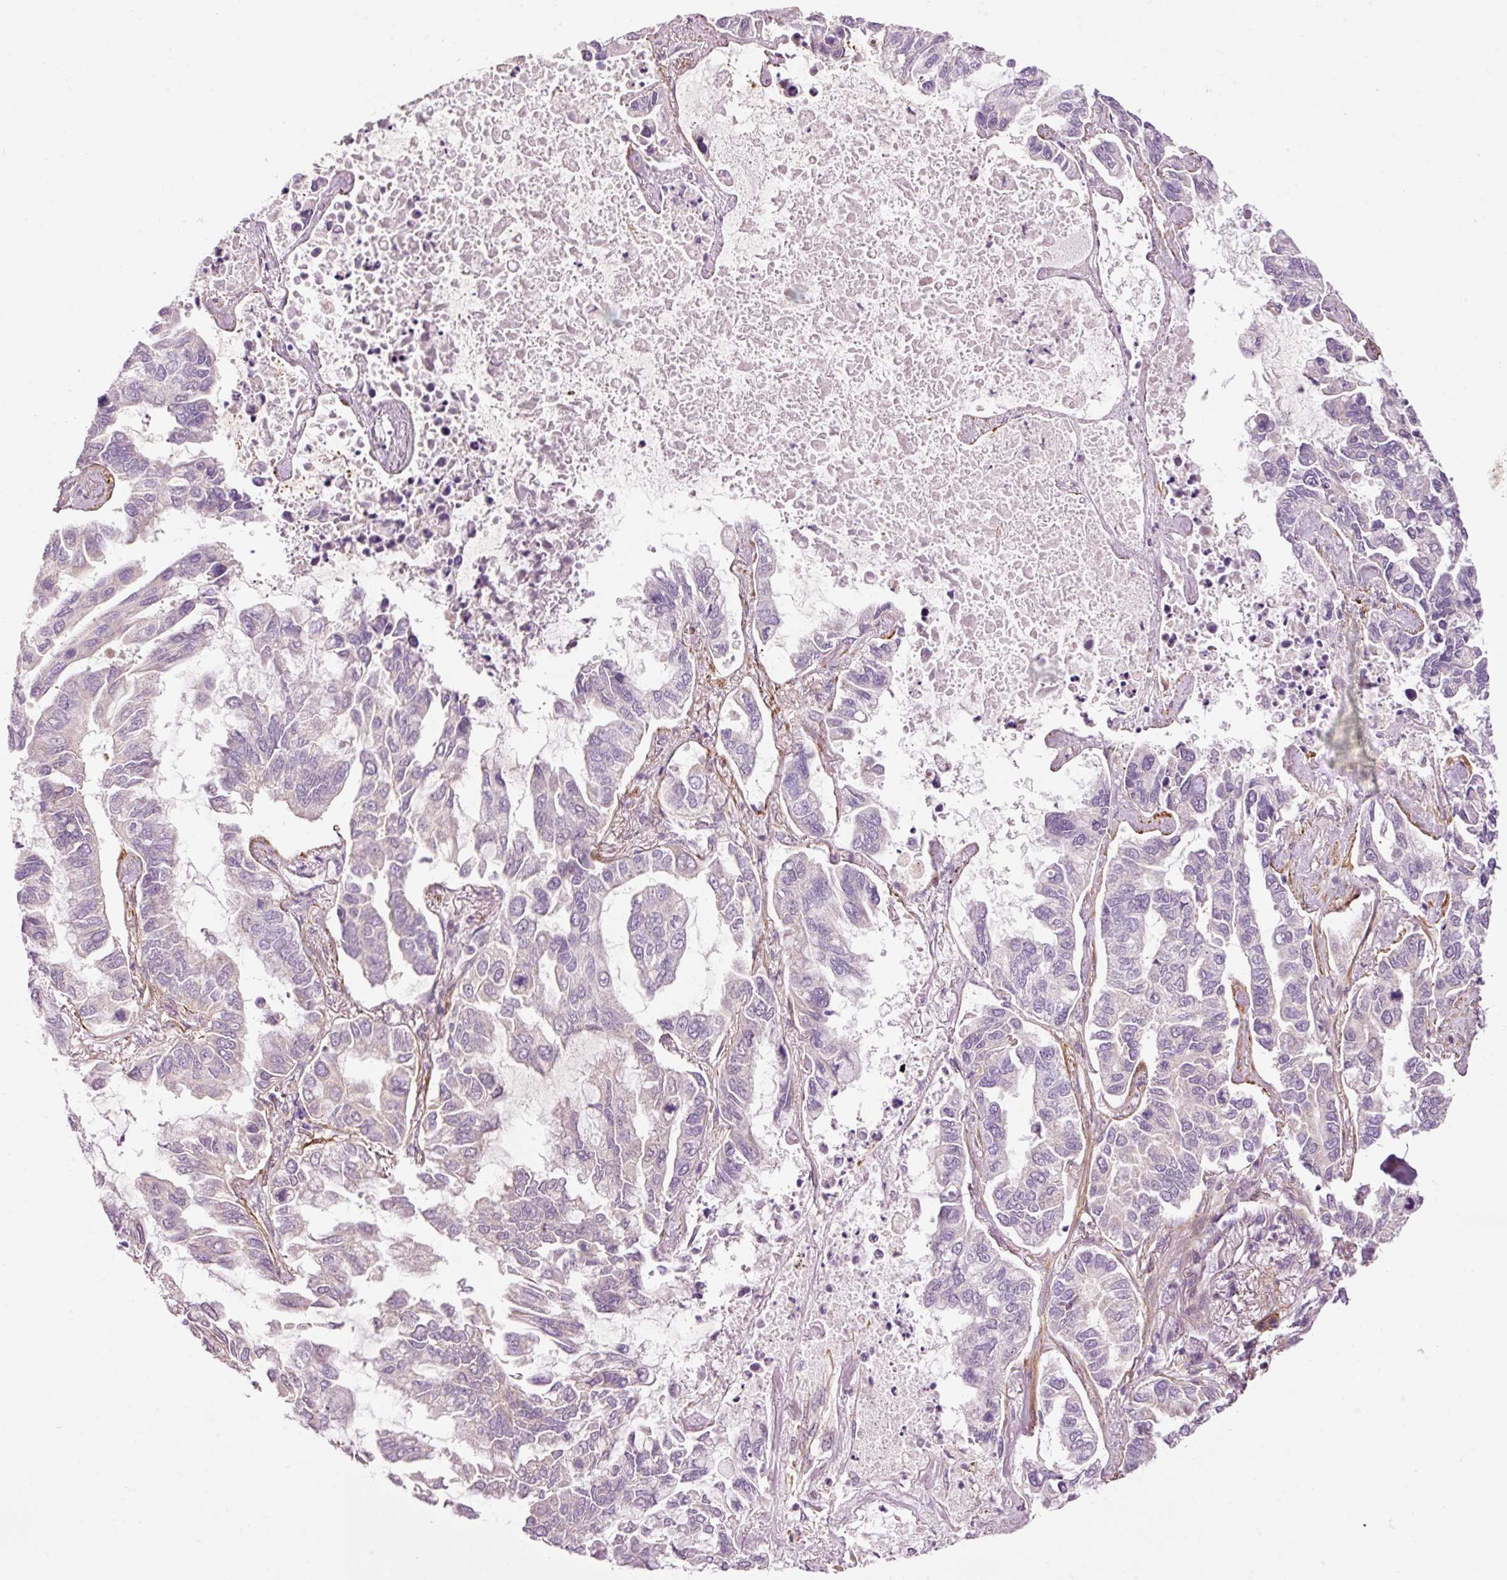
{"staining": {"intensity": "negative", "quantity": "none", "location": "none"}, "tissue": "lung cancer", "cell_type": "Tumor cells", "image_type": "cancer", "snomed": [{"axis": "morphology", "description": "Adenocarcinoma, NOS"}, {"axis": "topography", "description": "Lung"}], "caption": "An immunohistochemistry micrograph of lung adenocarcinoma is shown. There is no staining in tumor cells of lung adenocarcinoma.", "gene": "ANKRD20A1", "patient": {"sex": "male", "age": 64}}